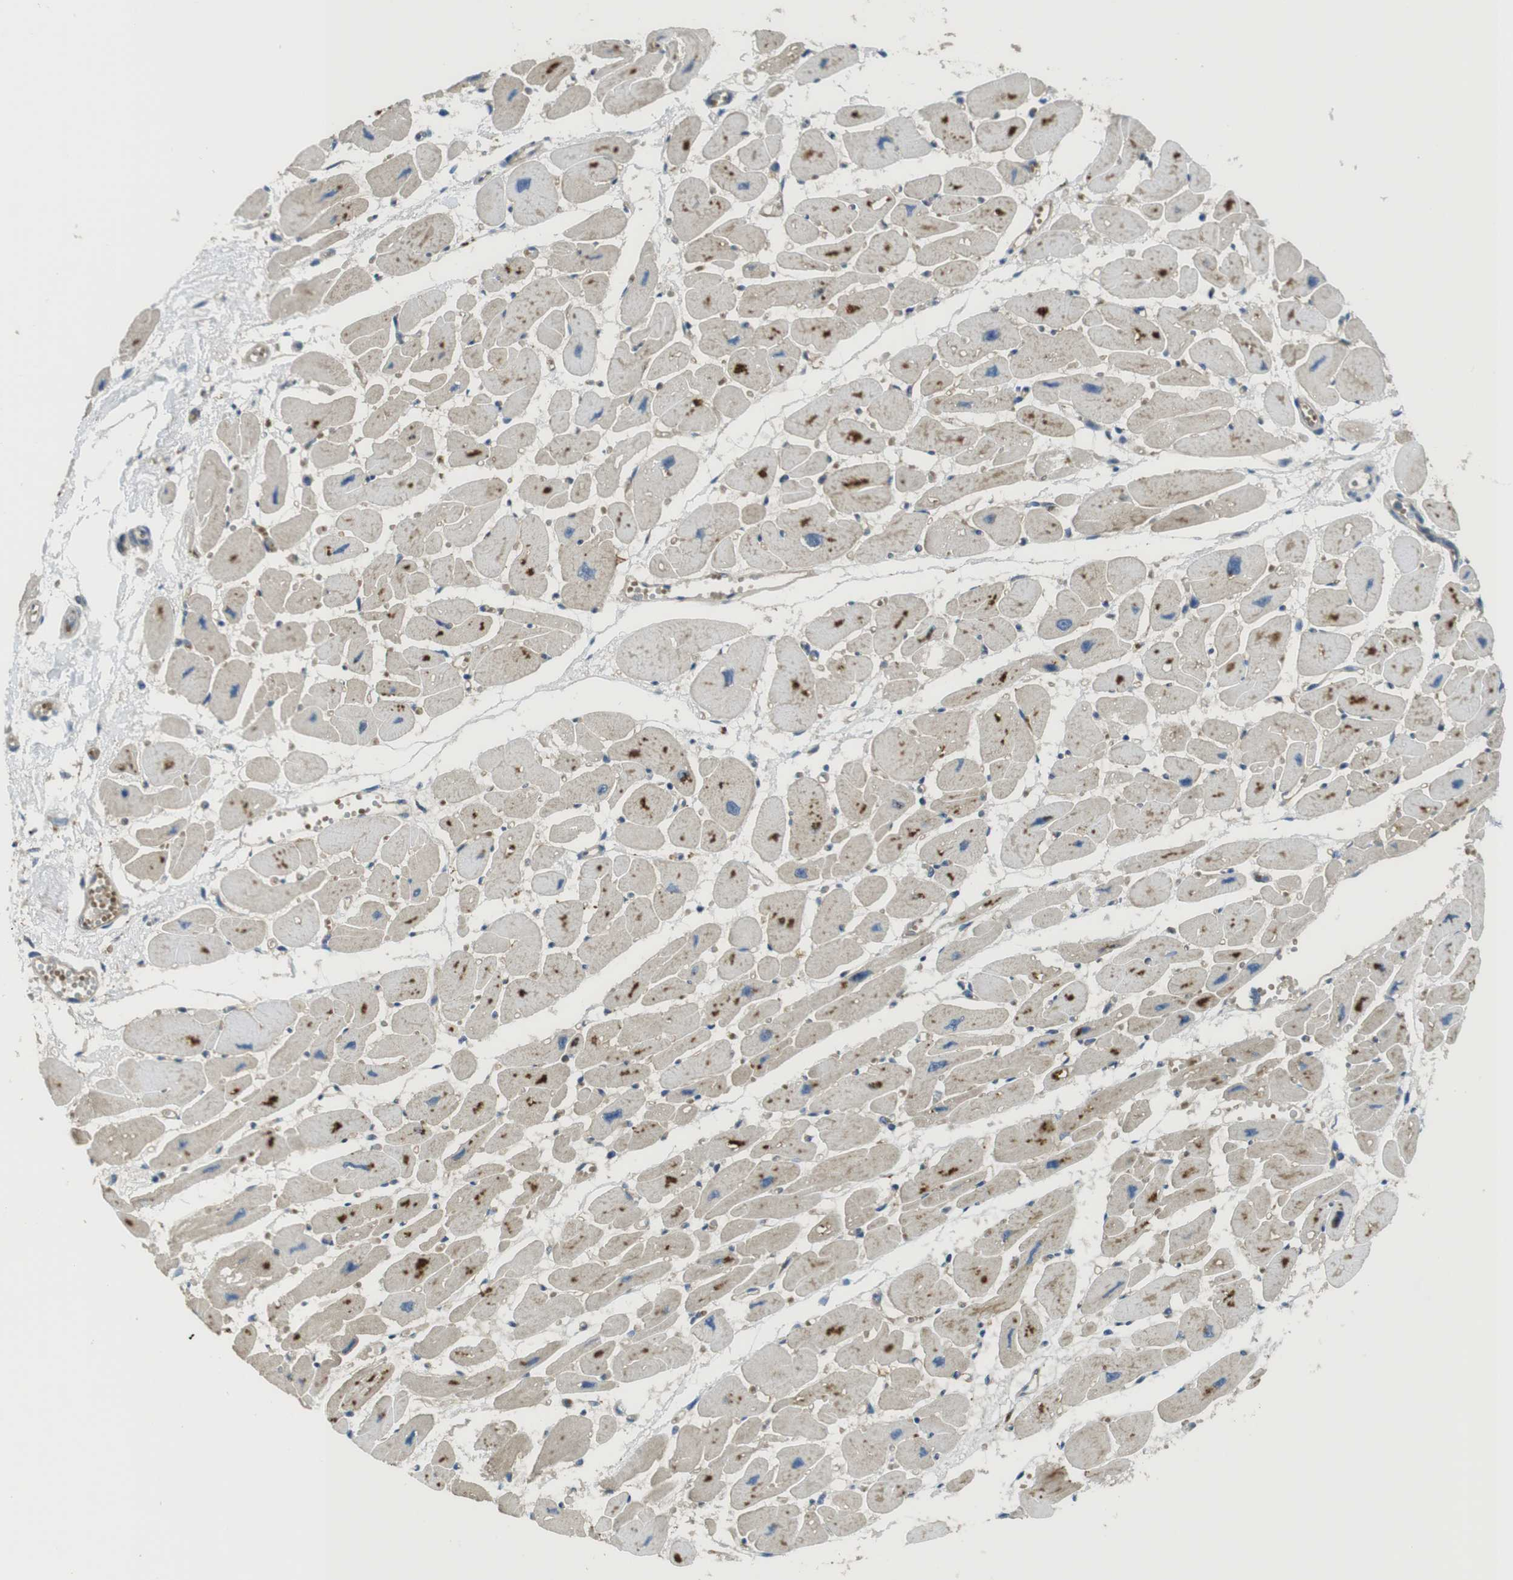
{"staining": {"intensity": "moderate", "quantity": "25%-75%", "location": "cytoplasmic/membranous"}, "tissue": "heart muscle", "cell_type": "Cardiomyocytes", "image_type": "normal", "snomed": [{"axis": "morphology", "description": "Normal tissue, NOS"}, {"axis": "topography", "description": "Heart"}], "caption": "Immunohistochemical staining of unremarkable heart muscle exhibits 25%-75% levels of moderate cytoplasmic/membranous protein expression in about 25%-75% of cardiomyocytes.", "gene": "ABHD15", "patient": {"sex": "female", "age": 54}}